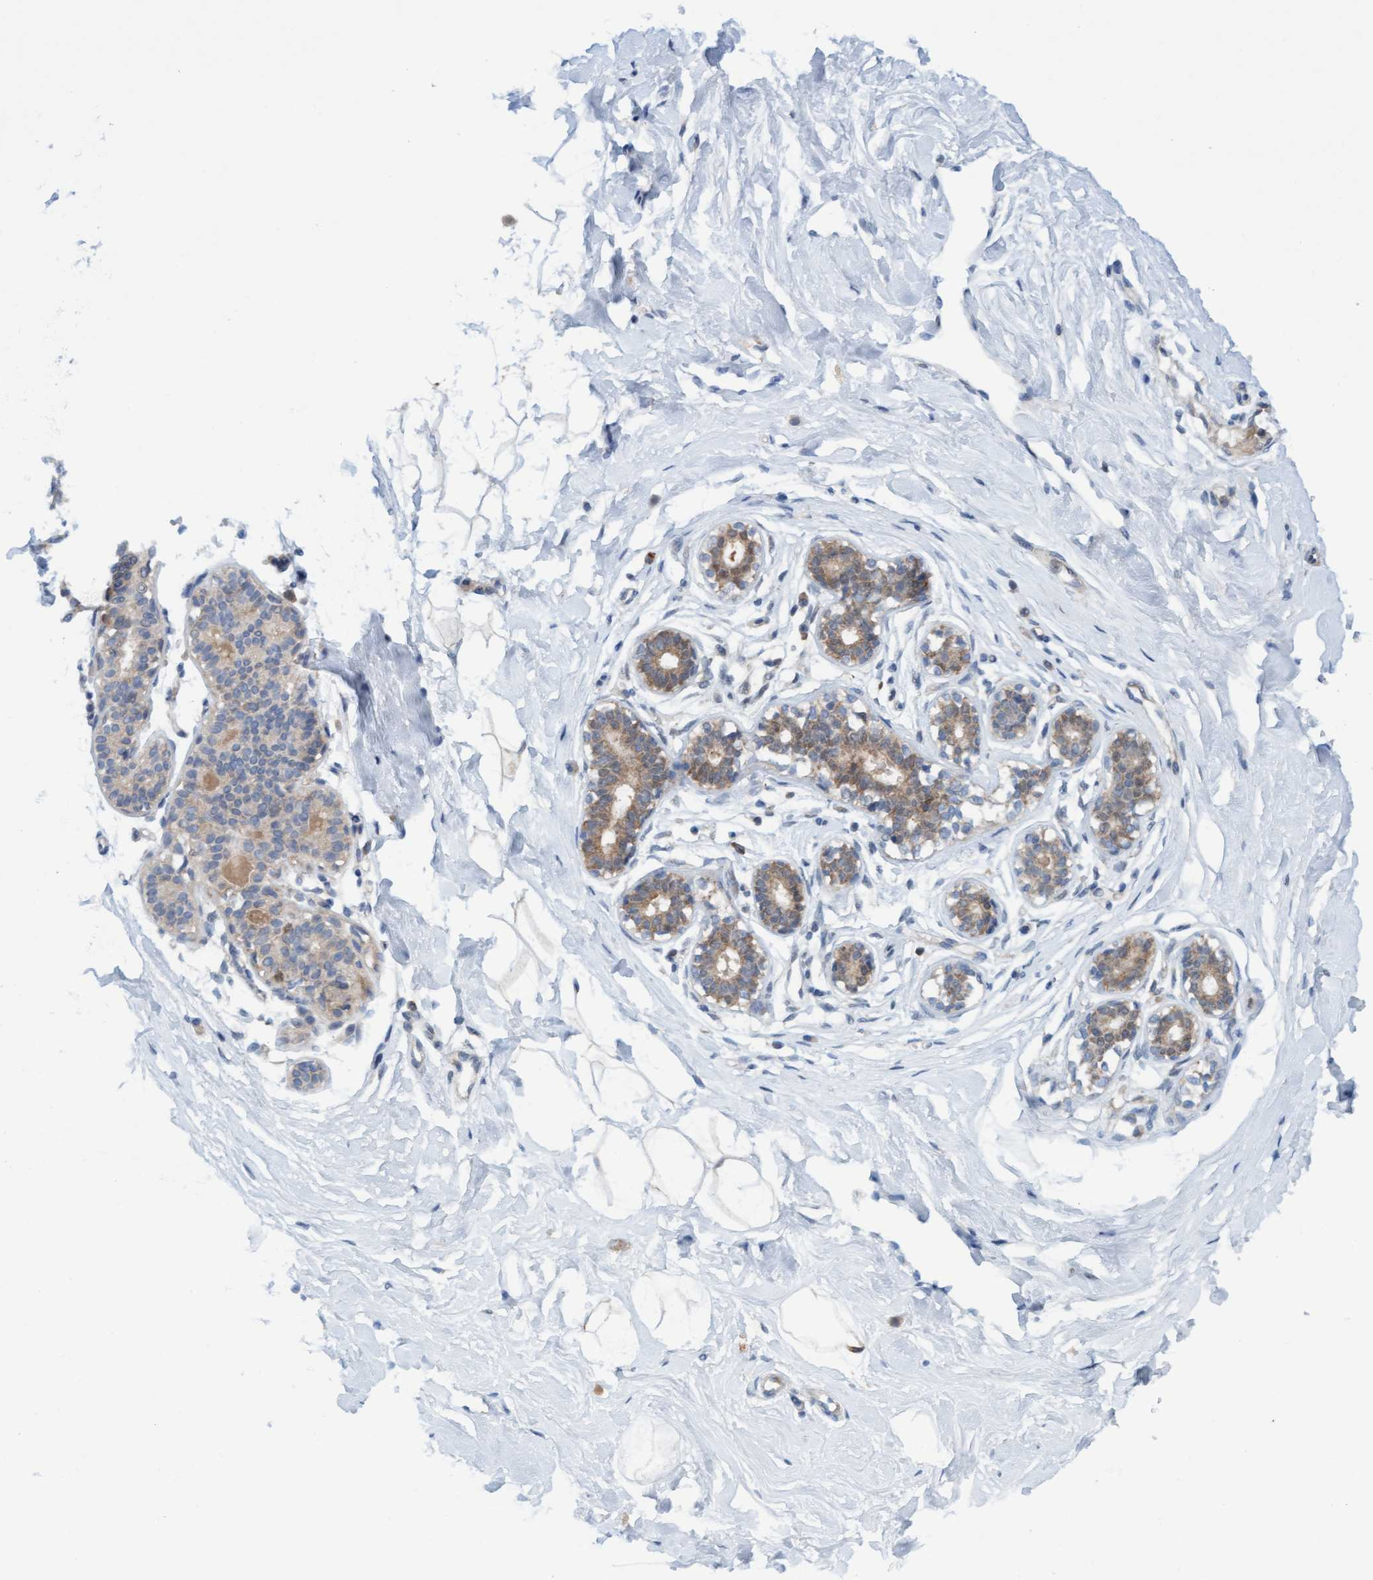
{"staining": {"intensity": "negative", "quantity": "none", "location": "none"}, "tissue": "breast", "cell_type": "Adipocytes", "image_type": "normal", "snomed": [{"axis": "morphology", "description": "Normal tissue, NOS"}, {"axis": "topography", "description": "Breast"}], "caption": "High magnification brightfield microscopy of unremarkable breast stained with DAB (3,3'-diaminobenzidine) (brown) and counterstained with hematoxylin (blue): adipocytes show no significant positivity. The staining was performed using DAB to visualize the protein expression in brown, while the nuclei were stained in blue with hematoxylin (Magnification: 20x).", "gene": "KLHL25", "patient": {"sex": "female", "age": 23}}